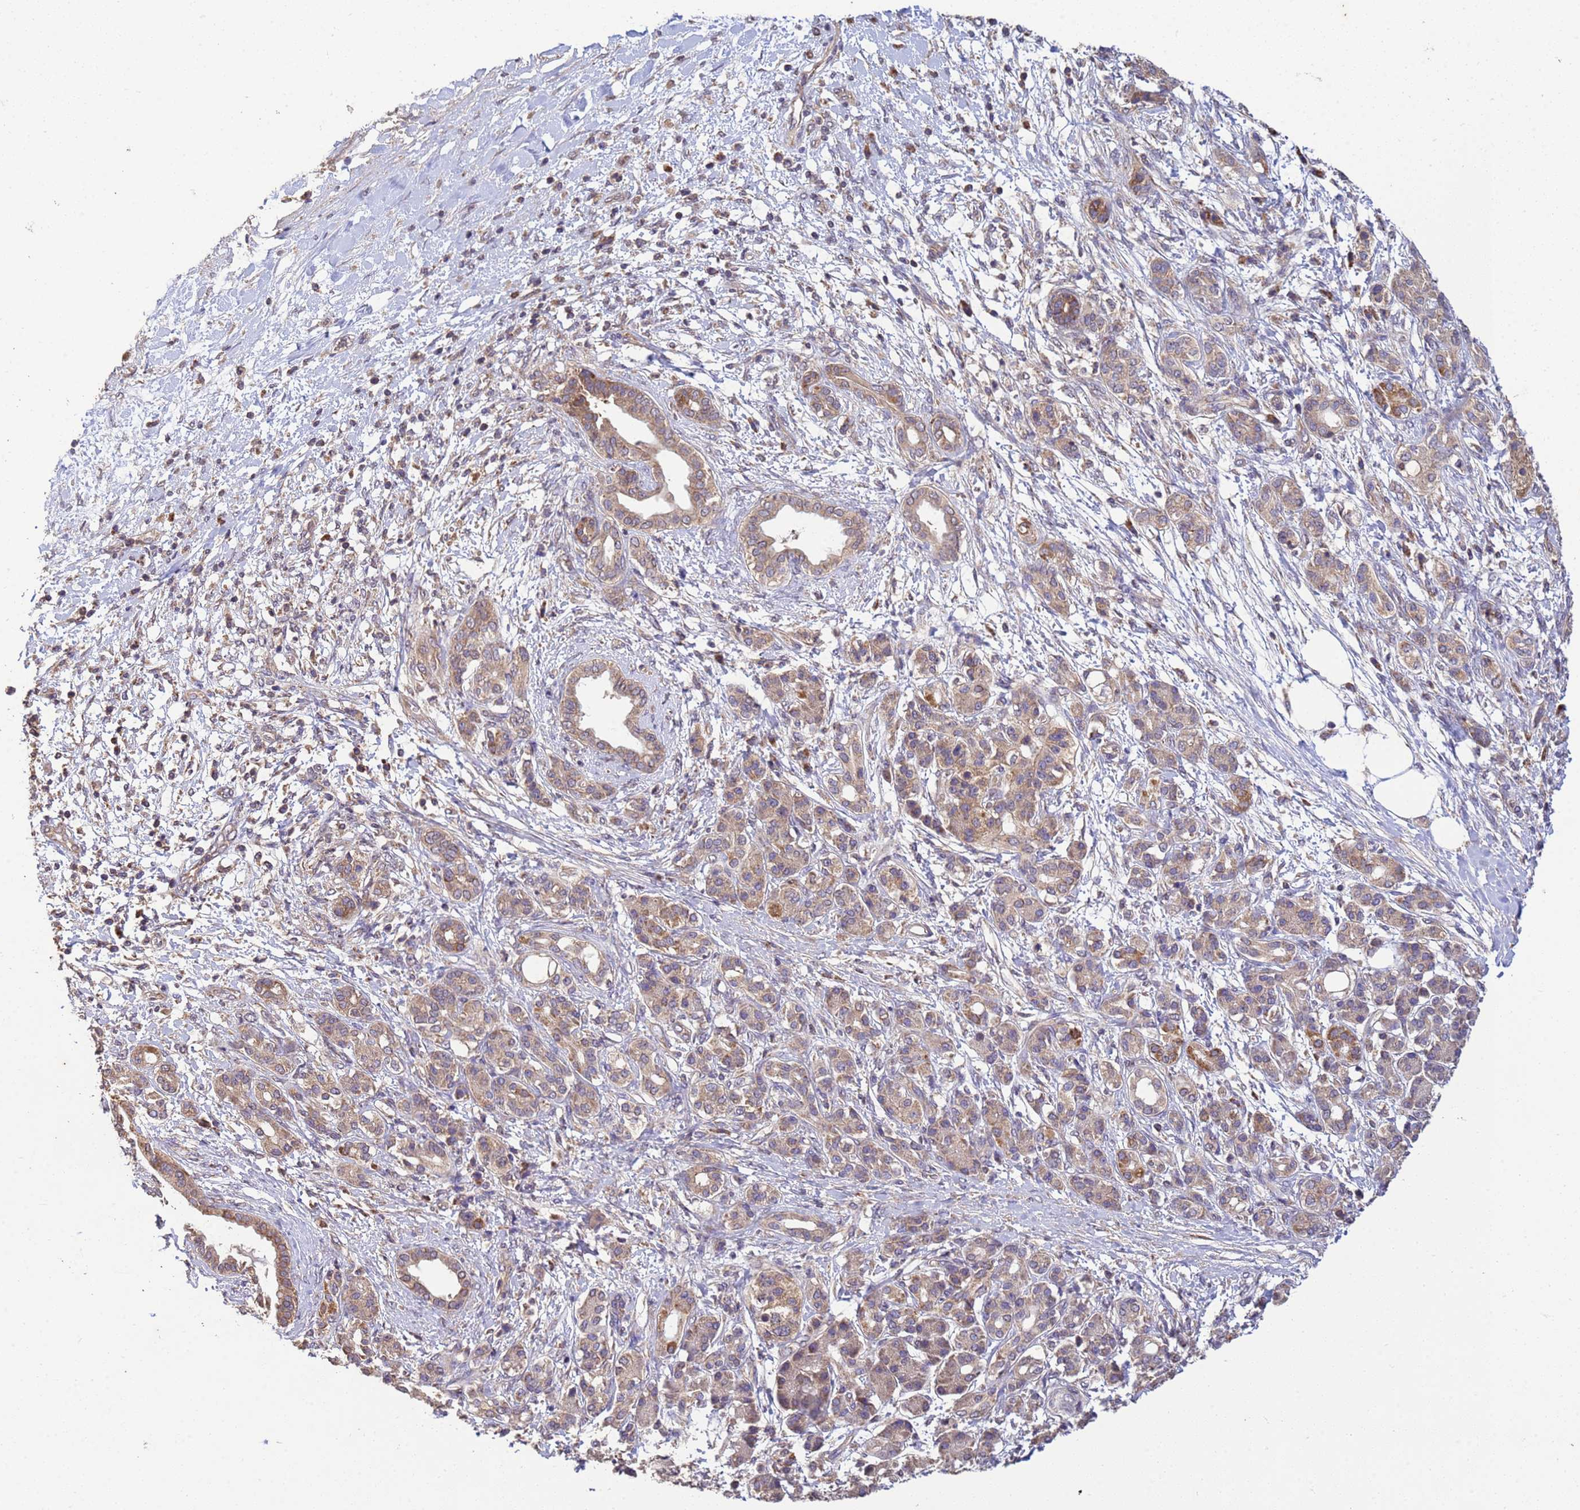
{"staining": {"intensity": "weak", "quantity": ">75%", "location": "cytoplasmic/membranous"}, "tissue": "pancreatic cancer", "cell_type": "Tumor cells", "image_type": "cancer", "snomed": [{"axis": "morphology", "description": "Adenocarcinoma, NOS"}, {"axis": "topography", "description": "Pancreas"}], "caption": "Weak cytoplasmic/membranous positivity for a protein is appreciated in about >75% of tumor cells of pancreatic adenocarcinoma using immunohistochemistry (IHC).", "gene": "P2RX7", "patient": {"sex": "female", "age": 55}}